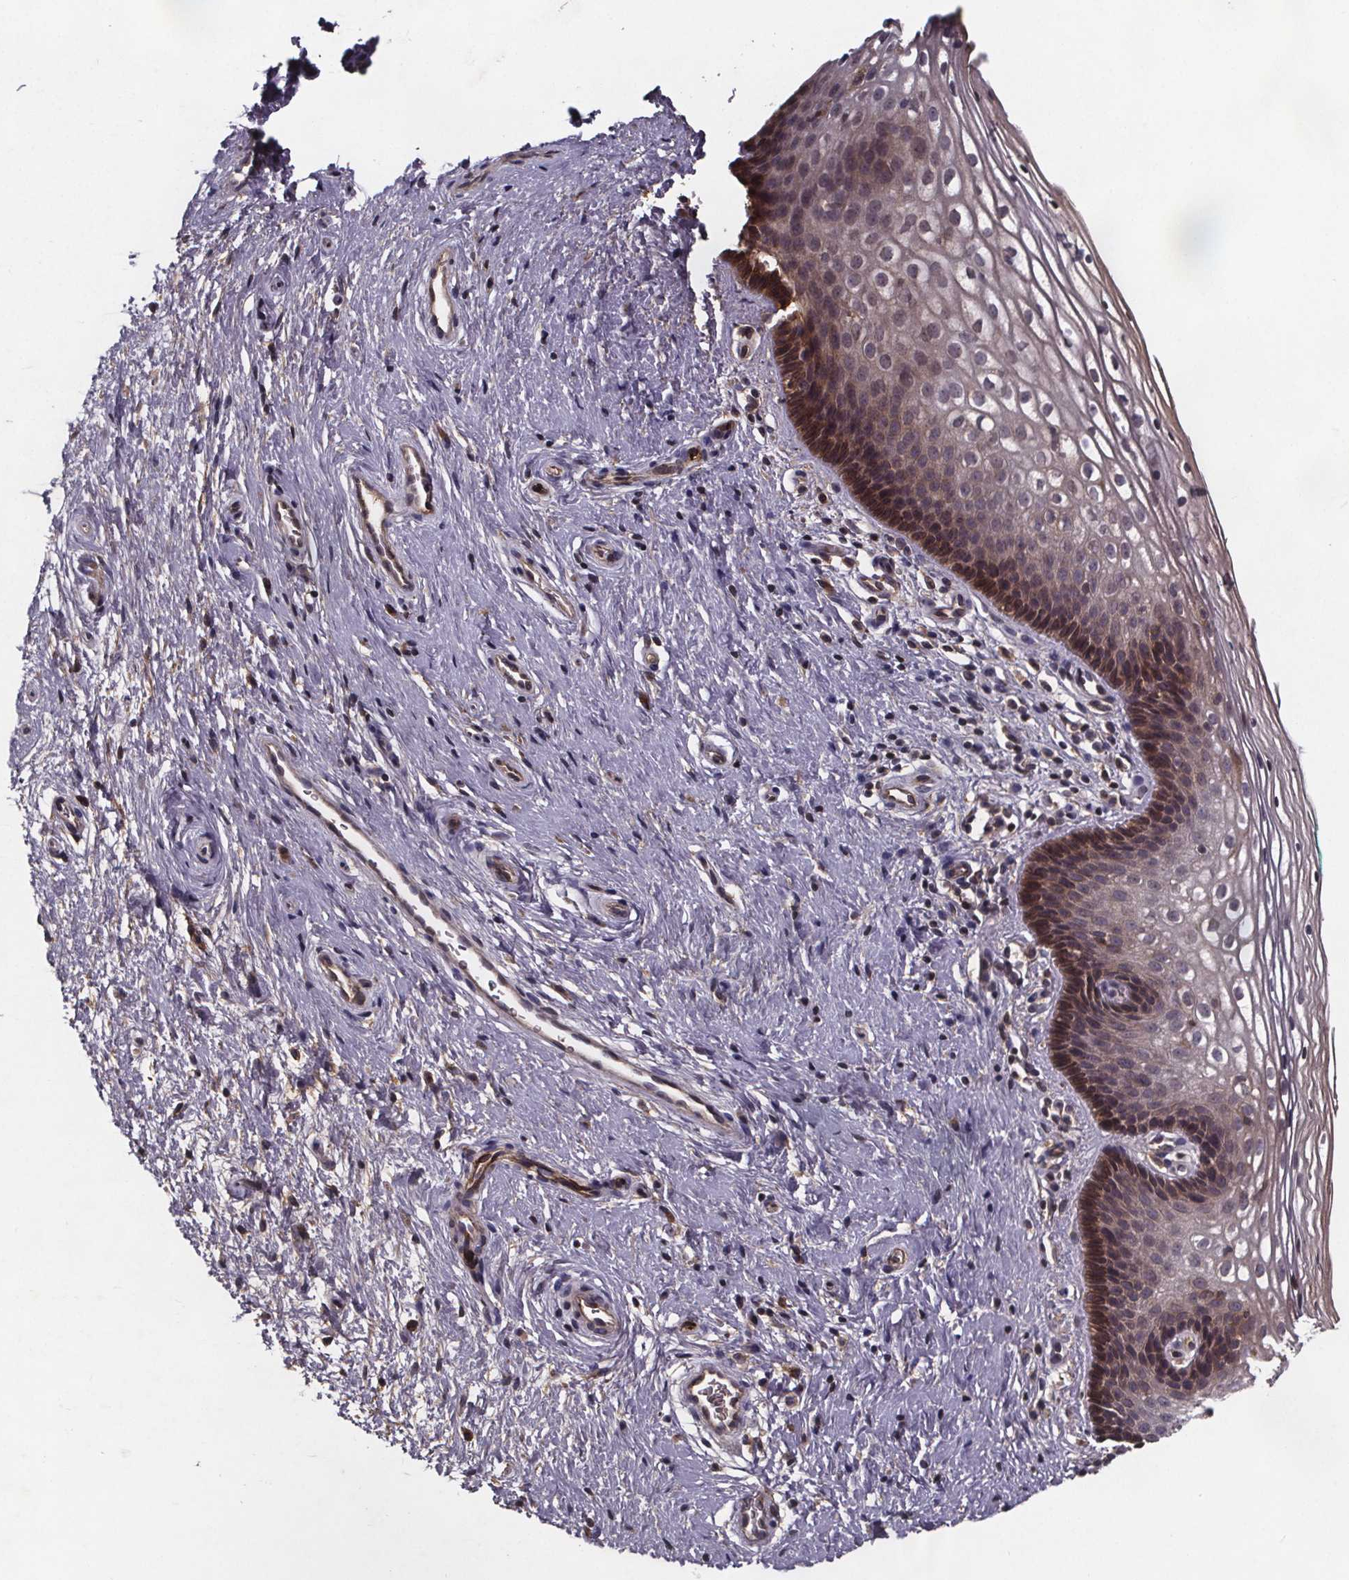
{"staining": {"intensity": "strong", "quantity": ">75%", "location": "cytoplasmic/membranous"}, "tissue": "cervix", "cell_type": "Glandular cells", "image_type": "normal", "snomed": [{"axis": "morphology", "description": "Normal tissue, NOS"}, {"axis": "topography", "description": "Cervix"}], "caption": "Brown immunohistochemical staining in unremarkable human cervix reveals strong cytoplasmic/membranous staining in approximately >75% of glandular cells. Using DAB (3,3'-diaminobenzidine) (brown) and hematoxylin (blue) stains, captured at high magnification using brightfield microscopy.", "gene": "FASTKD3", "patient": {"sex": "female", "age": 34}}